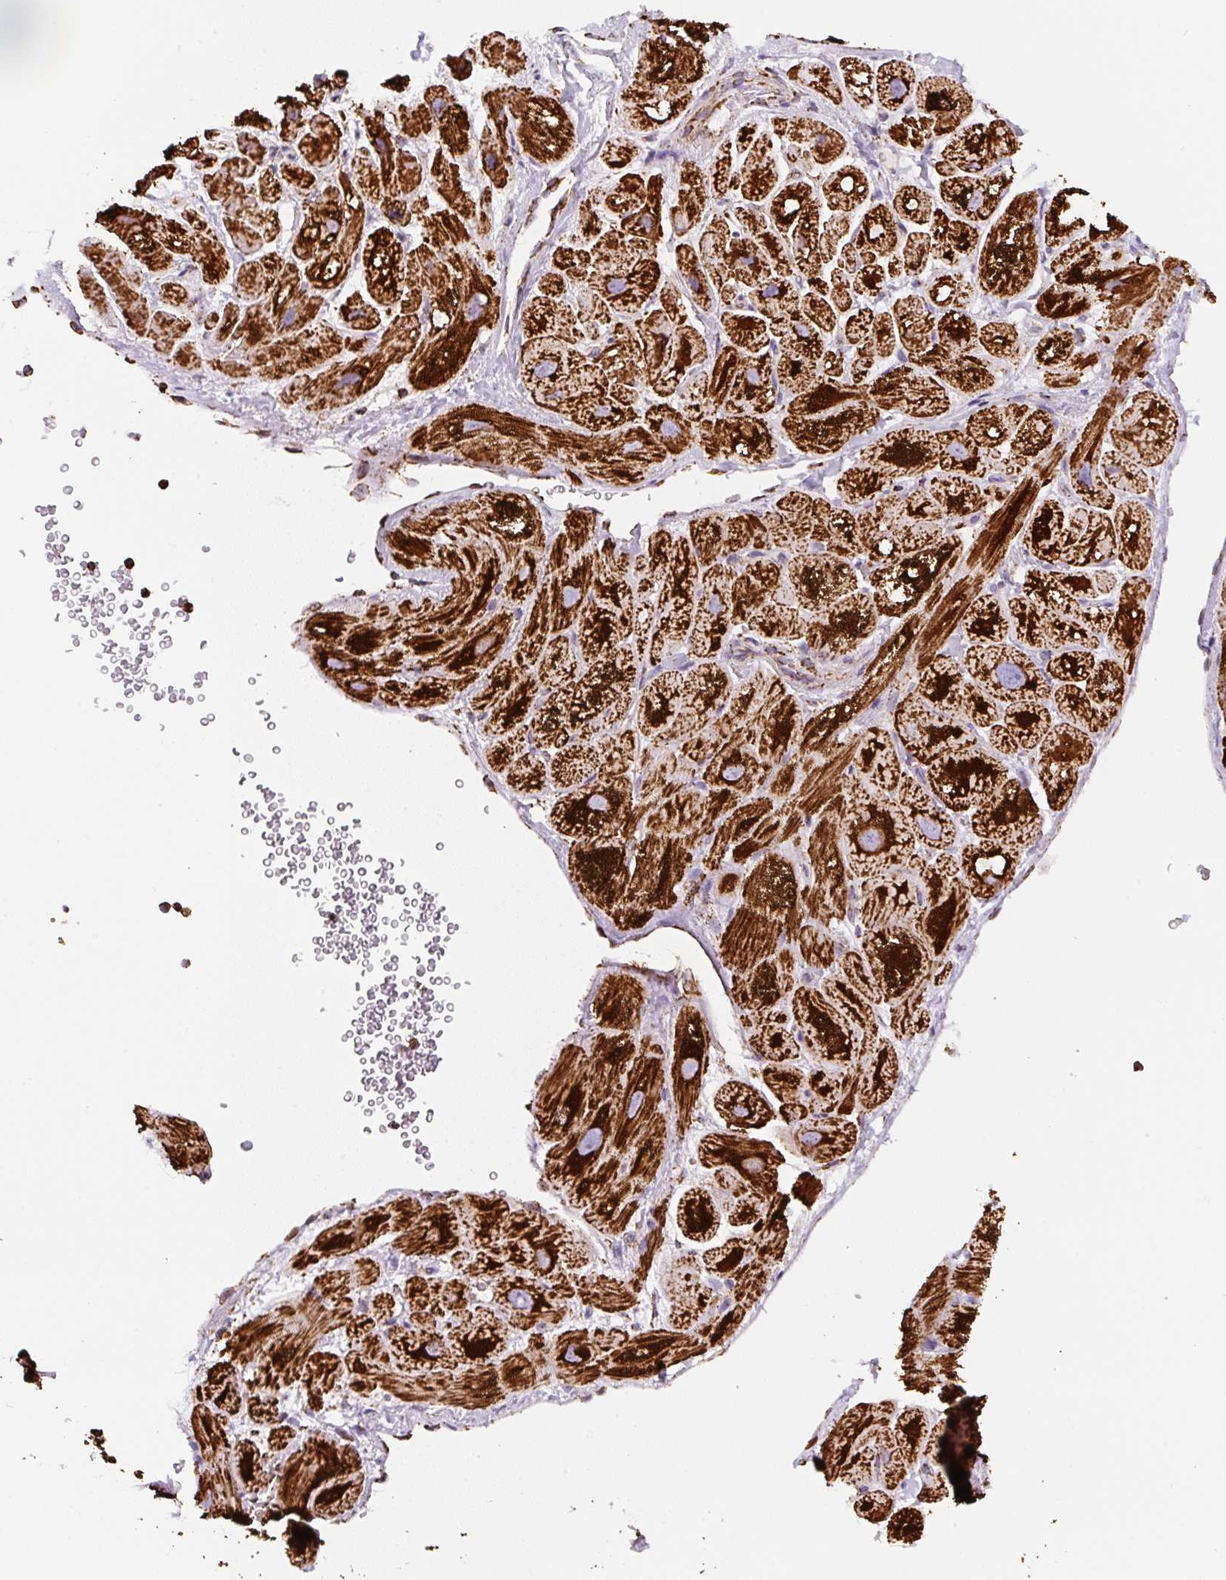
{"staining": {"intensity": "strong", "quantity": ">75%", "location": "cytoplasmic/membranous"}, "tissue": "heart muscle", "cell_type": "Cardiomyocytes", "image_type": "normal", "snomed": [{"axis": "morphology", "description": "Normal tissue, NOS"}, {"axis": "topography", "description": "Heart"}], "caption": "Immunohistochemical staining of unremarkable human heart muscle demonstrates strong cytoplasmic/membranous protein staining in approximately >75% of cardiomyocytes.", "gene": "ATP5F1A", "patient": {"sex": "male", "age": 49}}